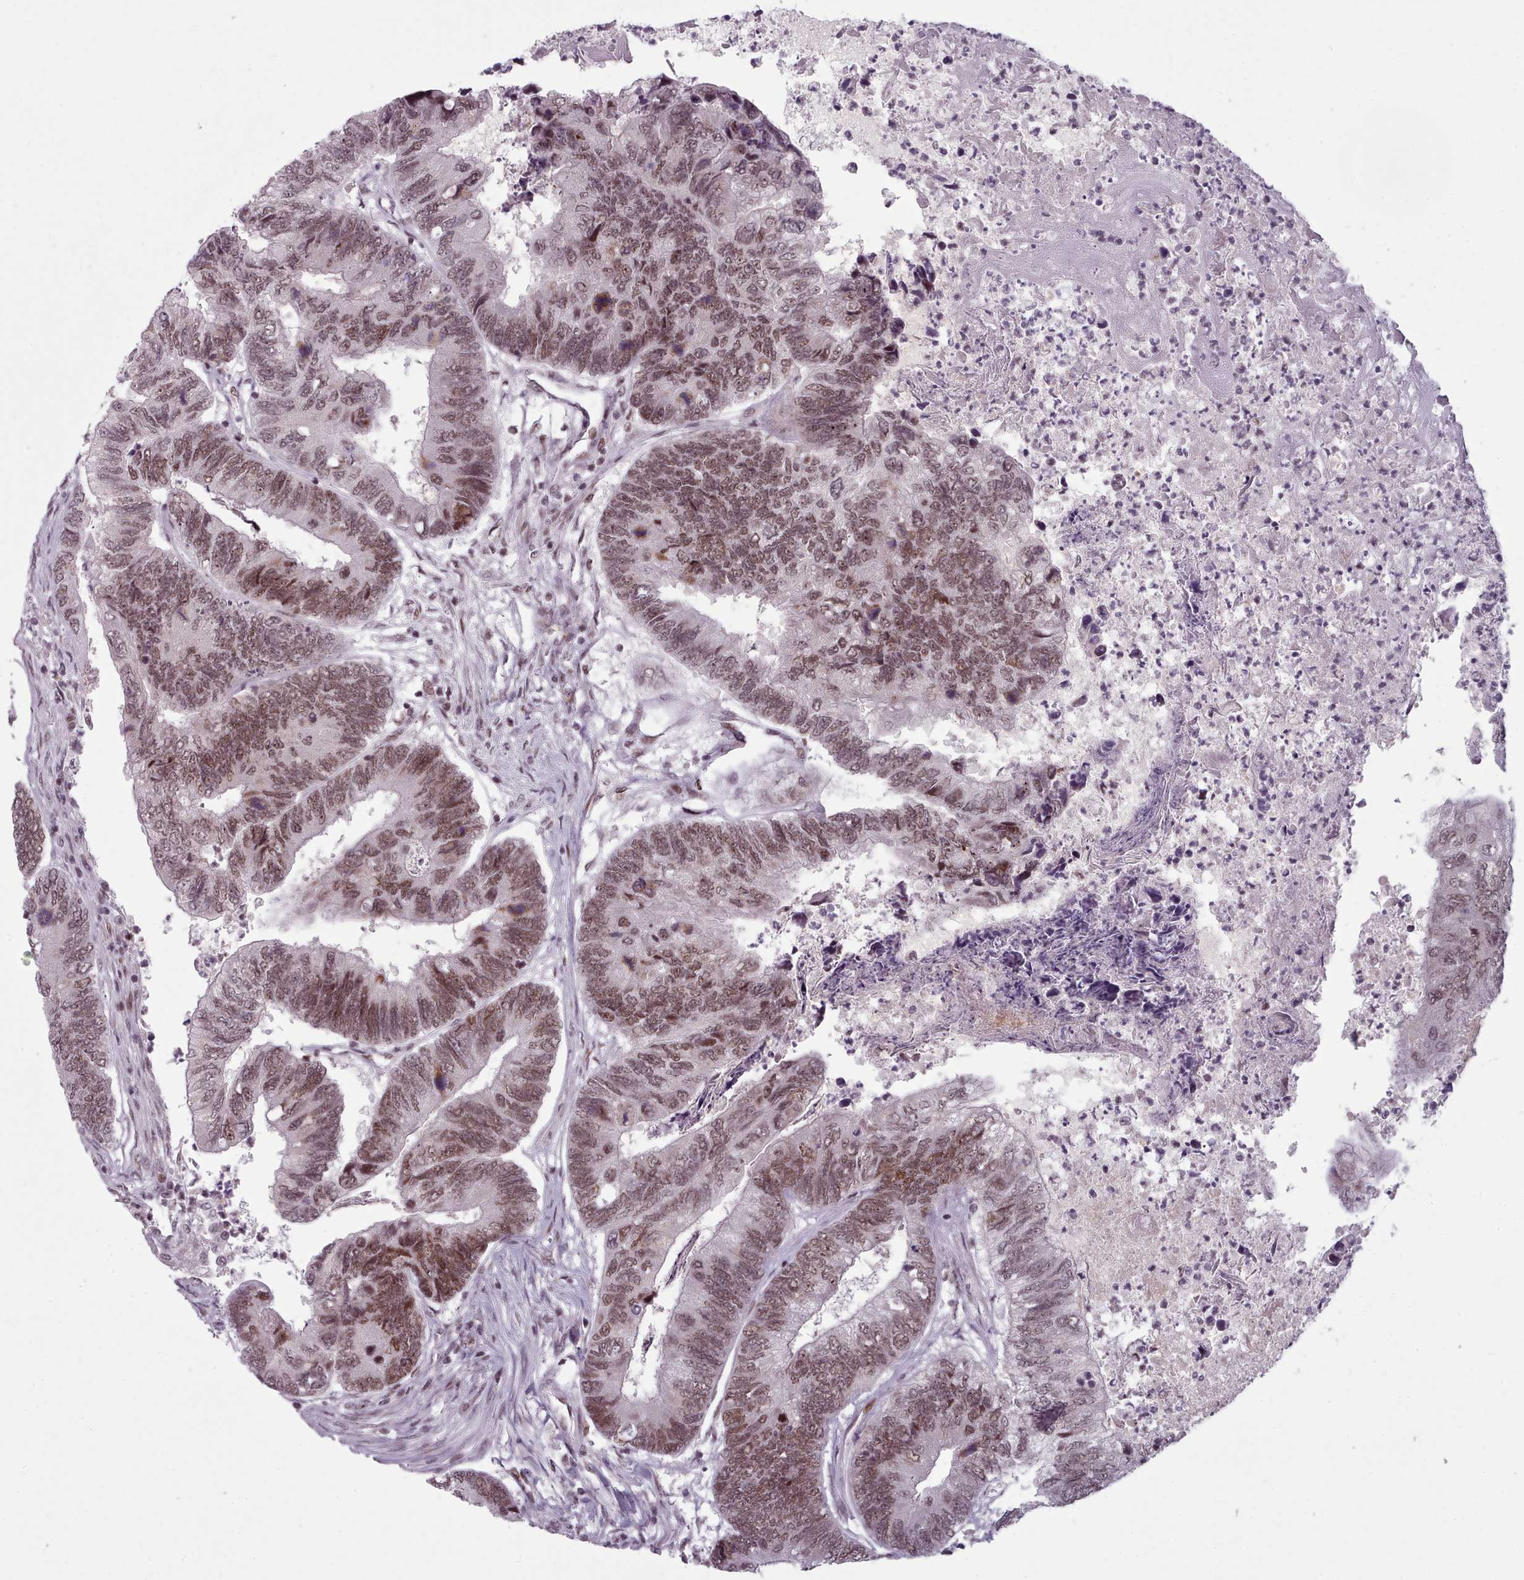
{"staining": {"intensity": "moderate", "quantity": ">75%", "location": "nuclear"}, "tissue": "colorectal cancer", "cell_type": "Tumor cells", "image_type": "cancer", "snomed": [{"axis": "morphology", "description": "Adenocarcinoma, NOS"}, {"axis": "topography", "description": "Colon"}], "caption": "A brown stain labels moderate nuclear positivity of a protein in colorectal adenocarcinoma tumor cells.", "gene": "SRSF9", "patient": {"sex": "female", "age": 67}}